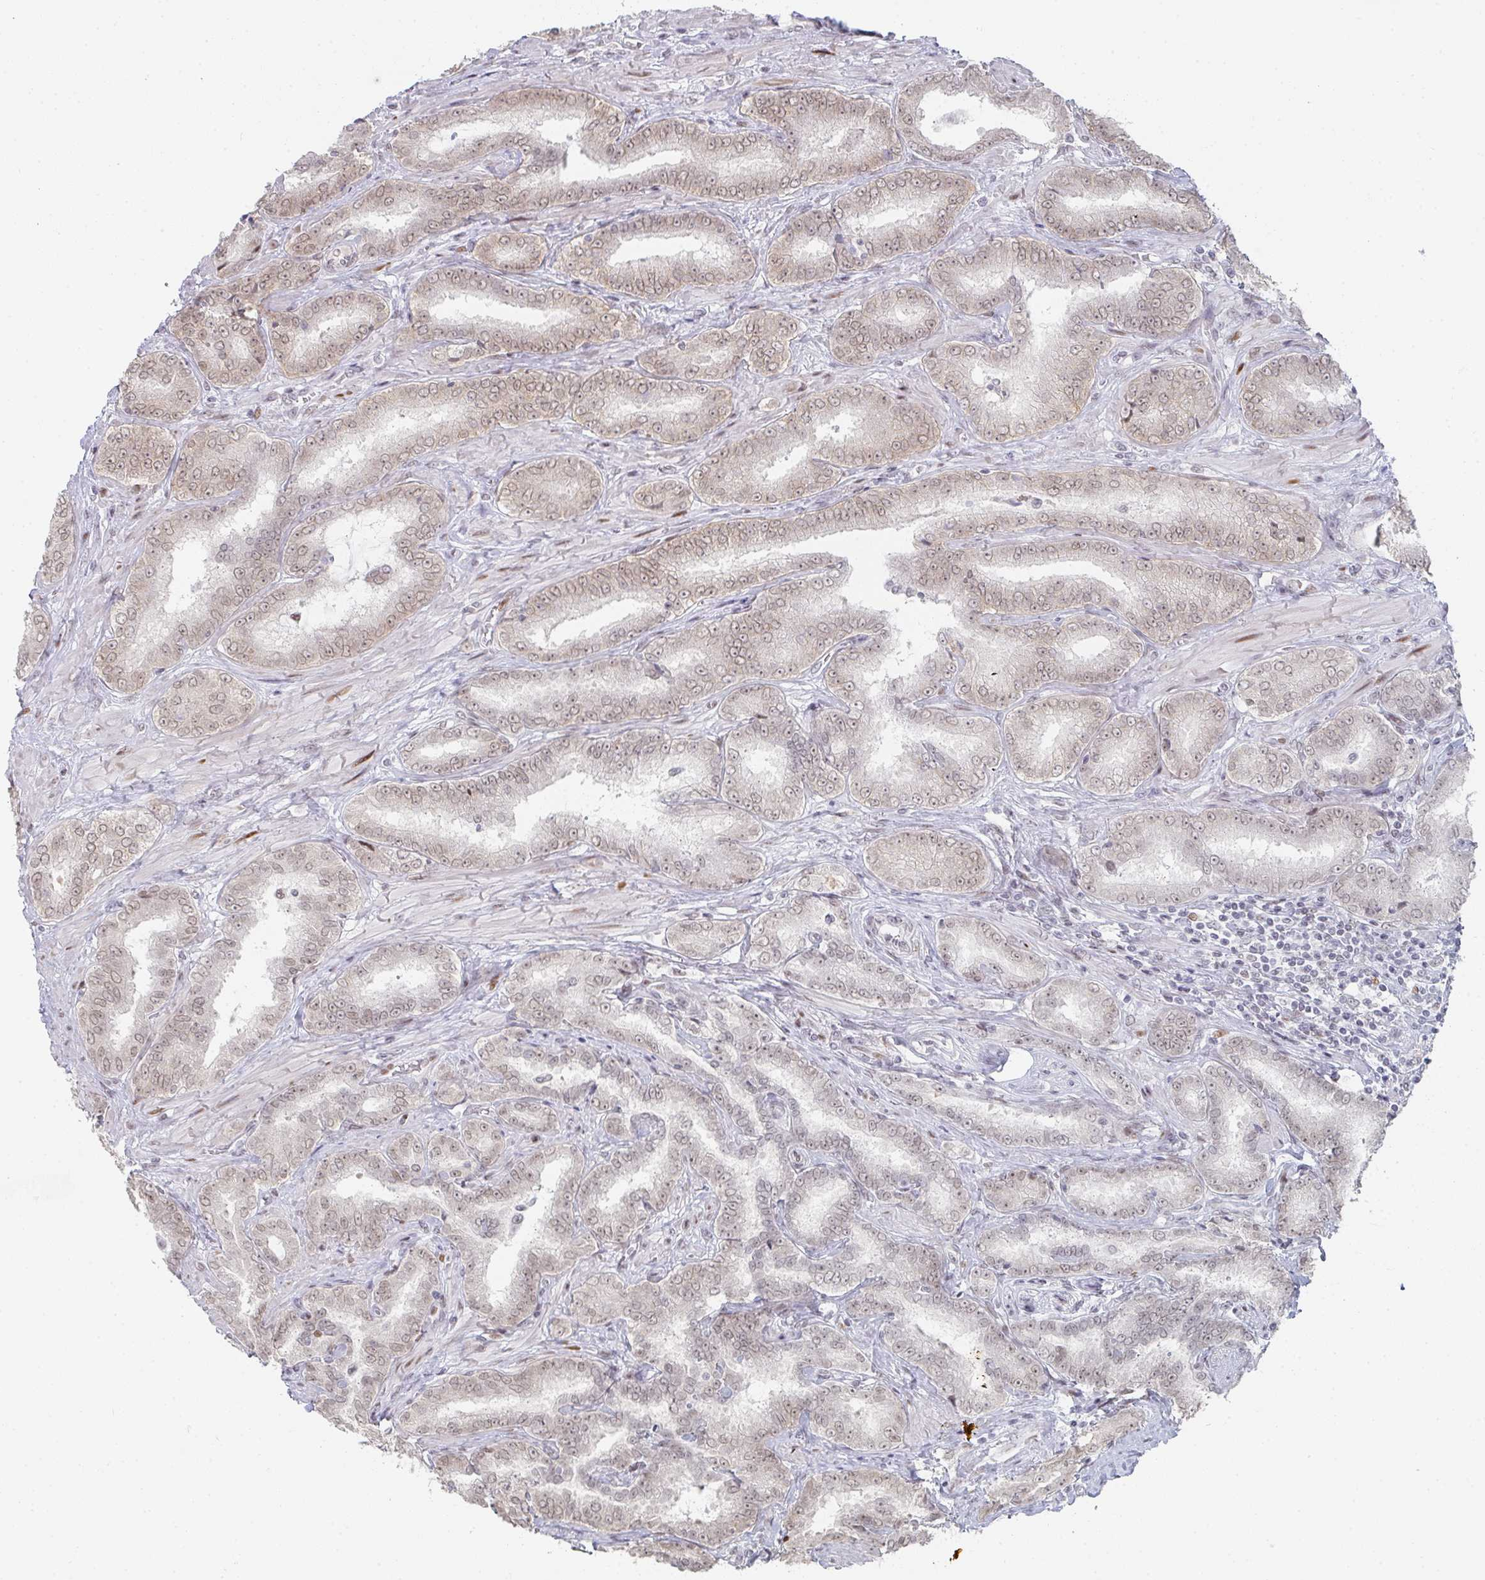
{"staining": {"intensity": "weak", "quantity": ">75%", "location": "nuclear"}, "tissue": "prostate cancer", "cell_type": "Tumor cells", "image_type": "cancer", "snomed": [{"axis": "morphology", "description": "Adenocarcinoma, High grade"}, {"axis": "topography", "description": "Prostate"}], "caption": "Adenocarcinoma (high-grade) (prostate) tissue shows weak nuclear staining in about >75% of tumor cells", "gene": "LIN54", "patient": {"sex": "male", "age": 72}}